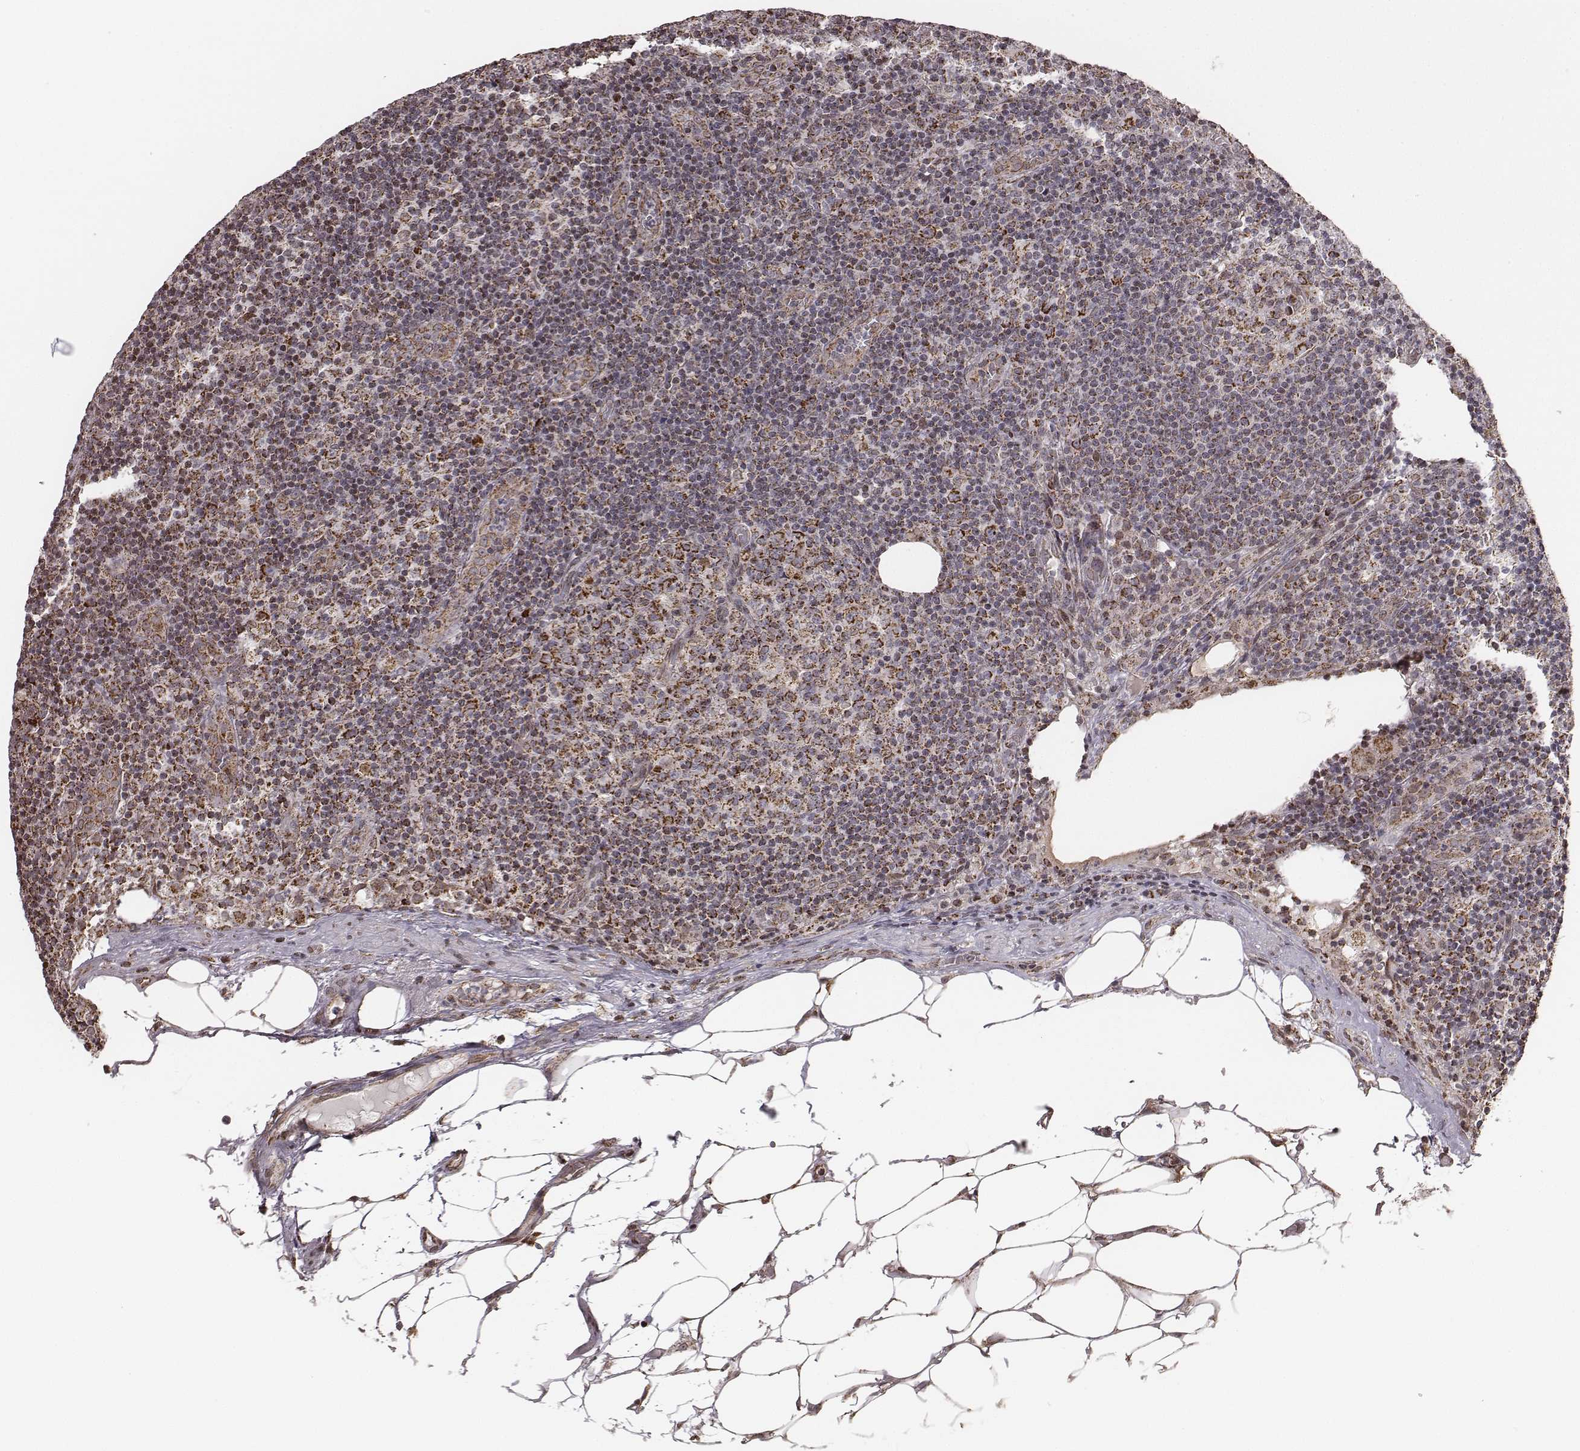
{"staining": {"intensity": "strong", "quantity": ">75%", "location": "cytoplasmic/membranous"}, "tissue": "lymph node", "cell_type": "Germinal center cells", "image_type": "normal", "snomed": [{"axis": "morphology", "description": "Normal tissue, NOS"}, {"axis": "topography", "description": "Lymph node"}], "caption": "An immunohistochemistry (IHC) histopathology image of unremarkable tissue is shown. Protein staining in brown highlights strong cytoplasmic/membranous positivity in lymph node within germinal center cells. The staining was performed using DAB, with brown indicating positive protein expression. Nuclei are stained blue with hematoxylin.", "gene": "ACOT2", "patient": {"sex": "male", "age": 62}}